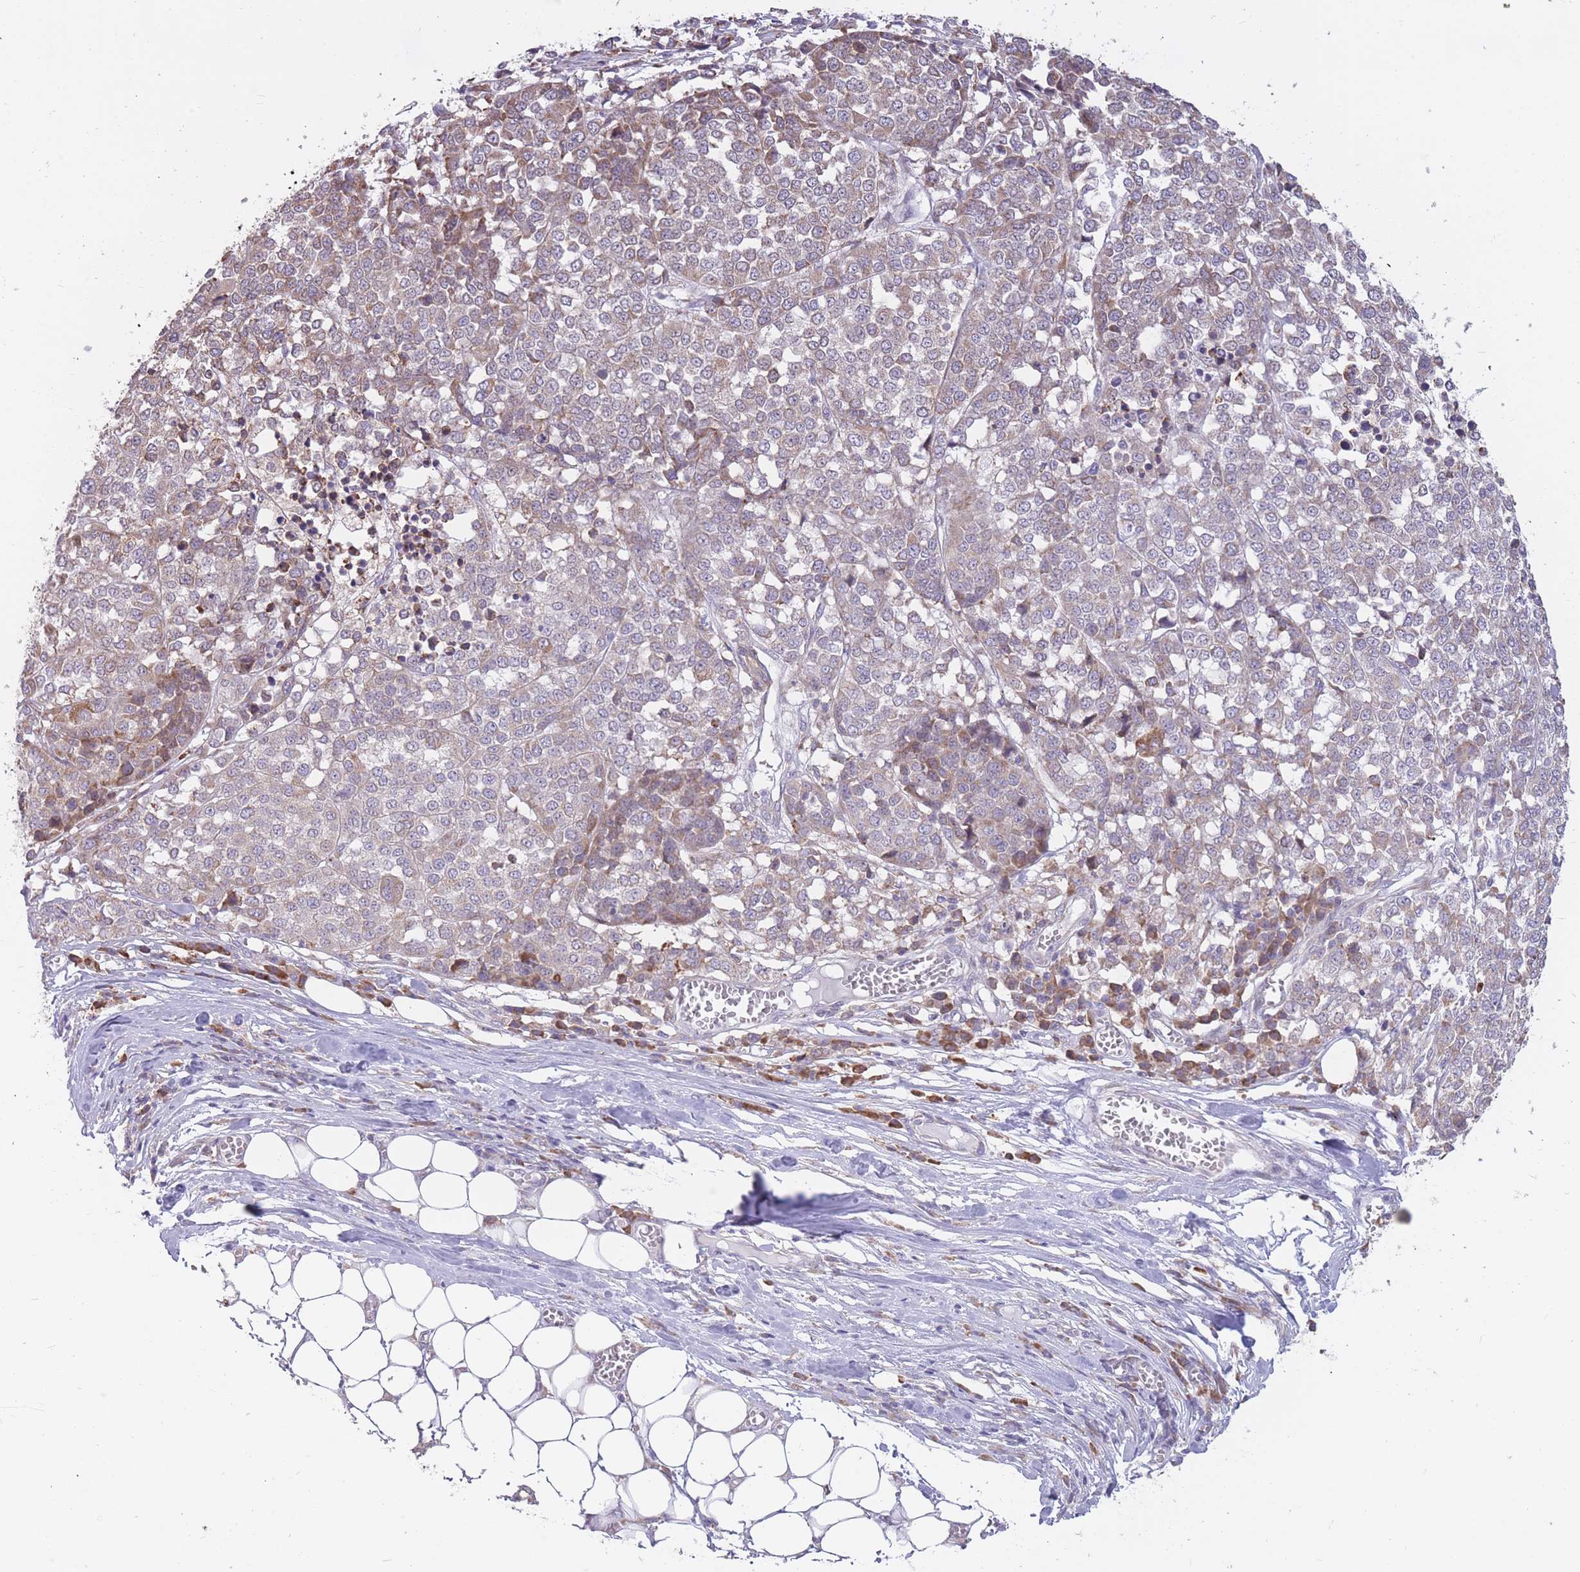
{"staining": {"intensity": "weak", "quantity": "25%-75%", "location": "cytoplasmic/membranous"}, "tissue": "melanoma", "cell_type": "Tumor cells", "image_type": "cancer", "snomed": [{"axis": "morphology", "description": "Malignant melanoma, Metastatic site"}, {"axis": "topography", "description": "Lymph node"}], "caption": "An immunohistochemistry (IHC) micrograph of neoplastic tissue is shown. Protein staining in brown shows weak cytoplasmic/membranous positivity in melanoma within tumor cells.", "gene": "TRAPPC5", "patient": {"sex": "male", "age": 44}}